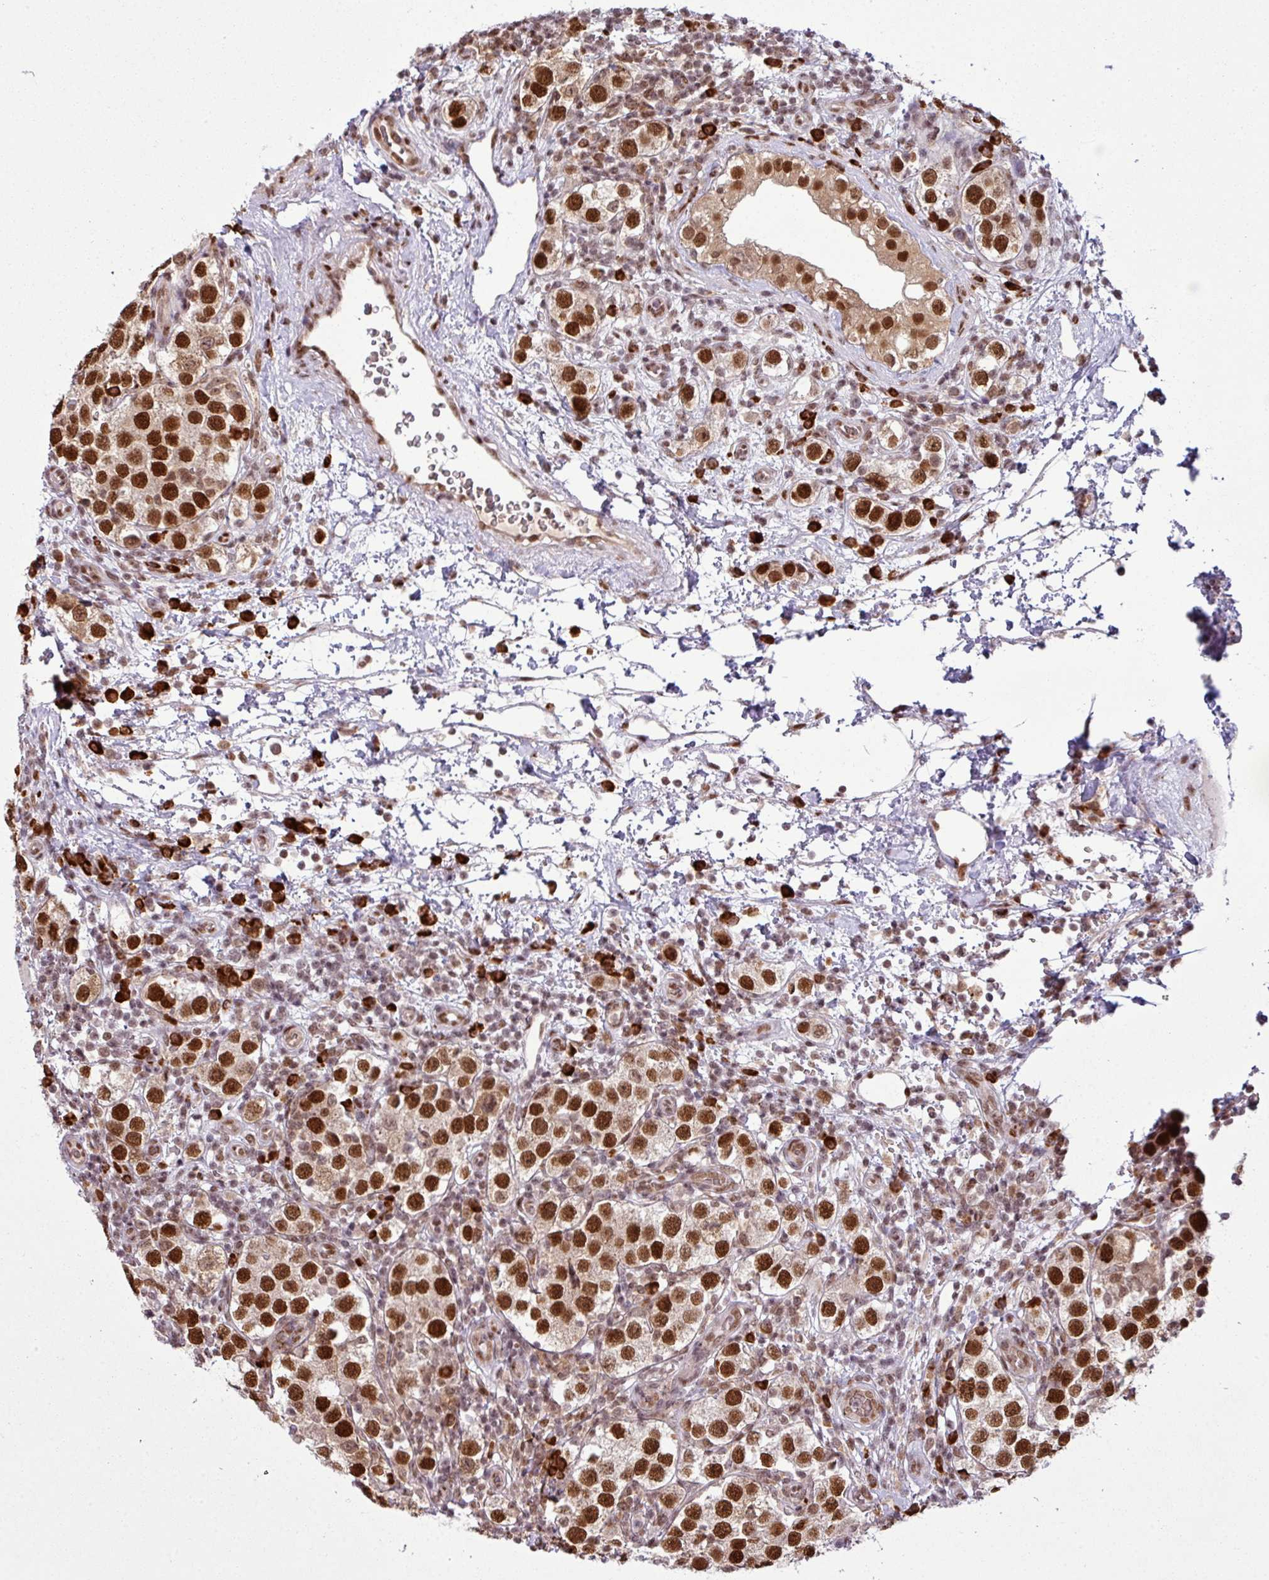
{"staining": {"intensity": "strong", "quantity": ">75%", "location": "nuclear"}, "tissue": "testis cancer", "cell_type": "Tumor cells", "image_type": "cancer", "snomed": [{"axis": "morphology", "description": "Seminoma, NOS"}, {"axis": "topography", "description": "Testis"}], "caption": "IHC histopathology image of human seminoma (testis) stained for a protein (brown), which demonstrates high levels of strong nuclear staining in about >75% of tumor cells.", "gene": "PRDM5", "patient": {"sex": "male", "age": 37}}